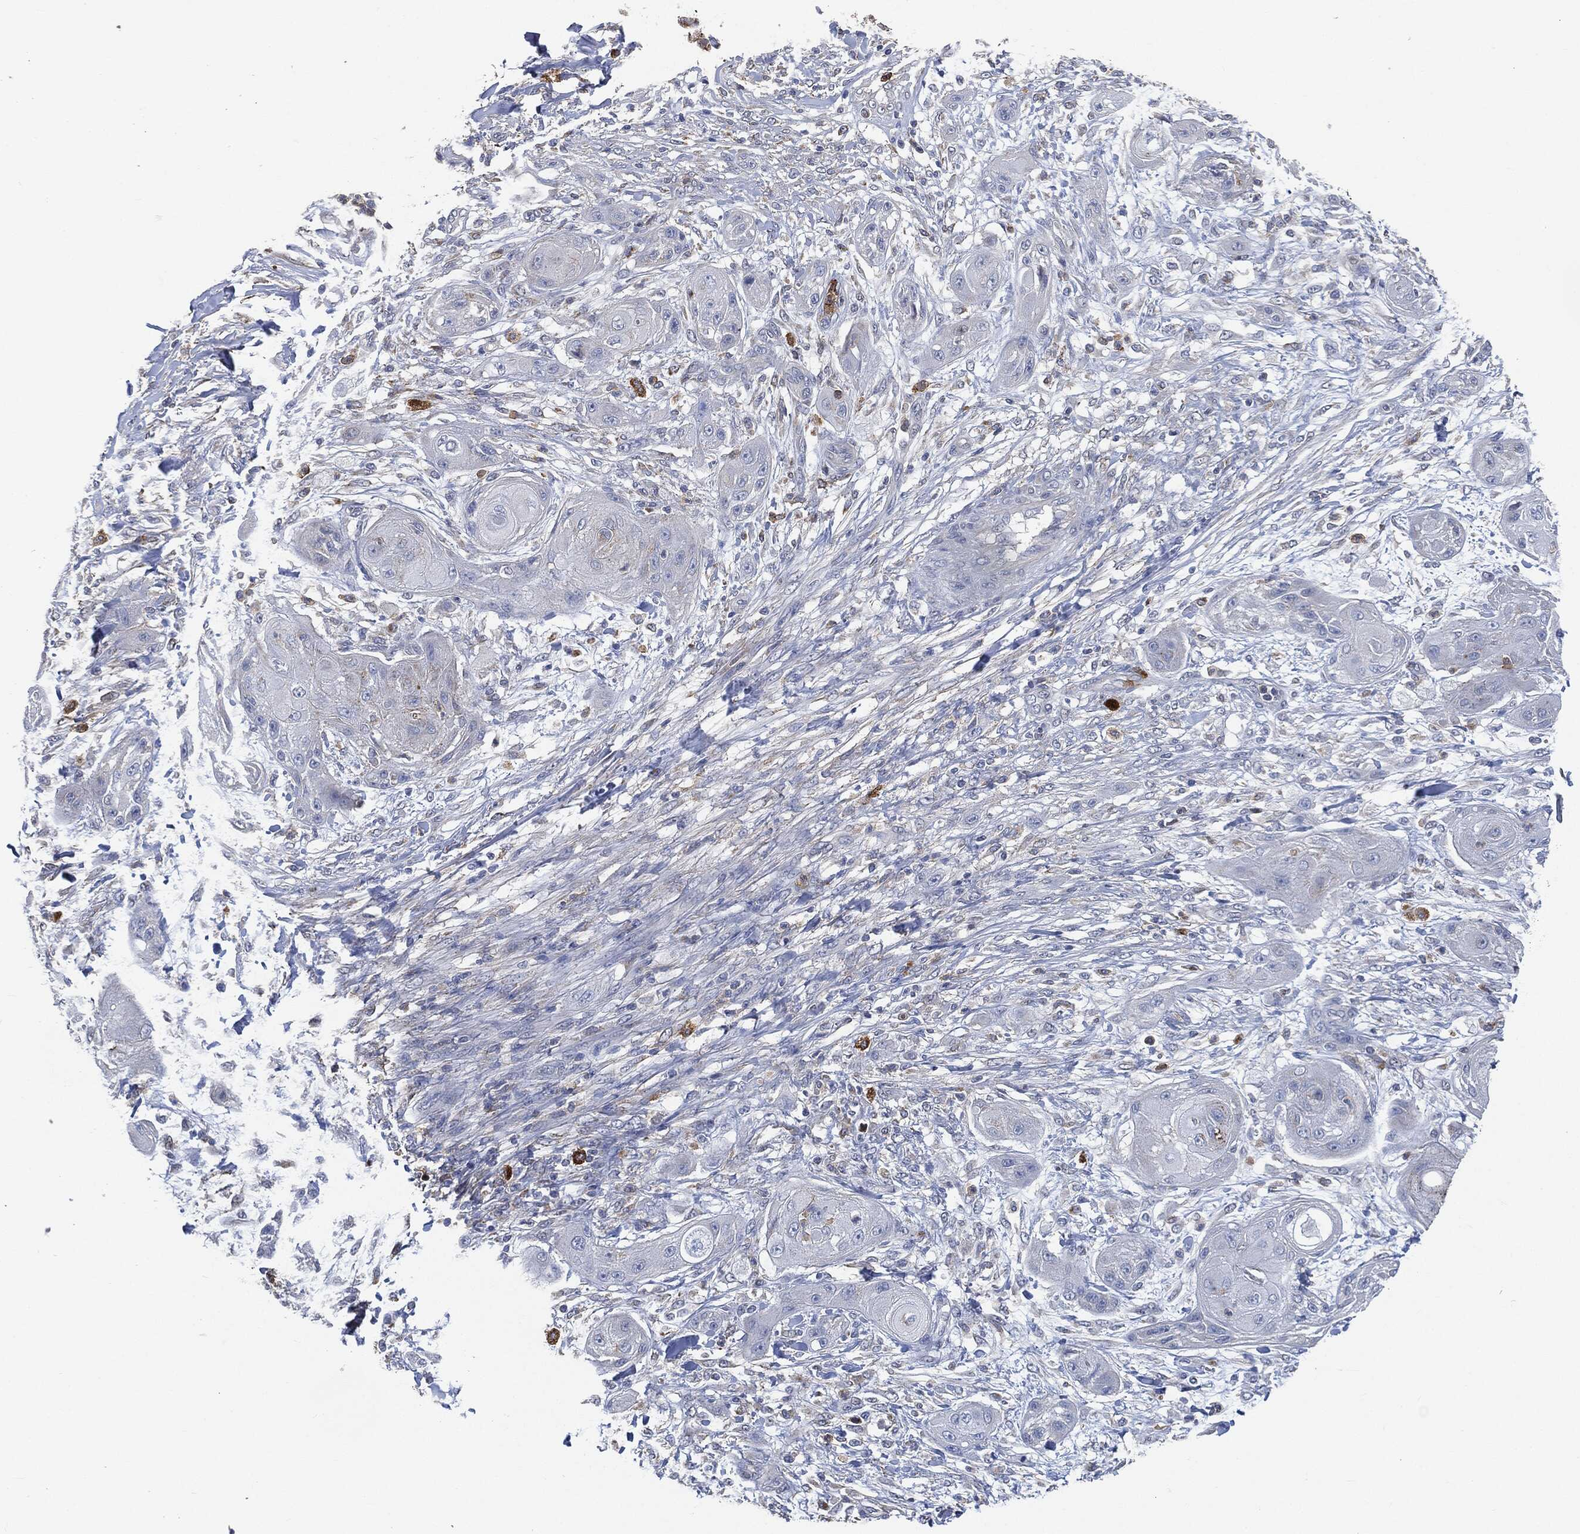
{"staining": {"intensity": "negative", "quantity": "none", "location": "none"}, "tissue": "skin cancer", "cell_type": "Tumor cells", "image_type": "cancer", "snomed": [{"axis": "morphology", "description": "Squamous cell carcinoma, NOS"}, {"axis": "topography", "description": "Skin"}], "caption": "Immunohistochemistry of human skin cancer exhibits no staining in tumor cells.", "gene": "VSIG4", "patient": {"sex": "male", "age": 62}}